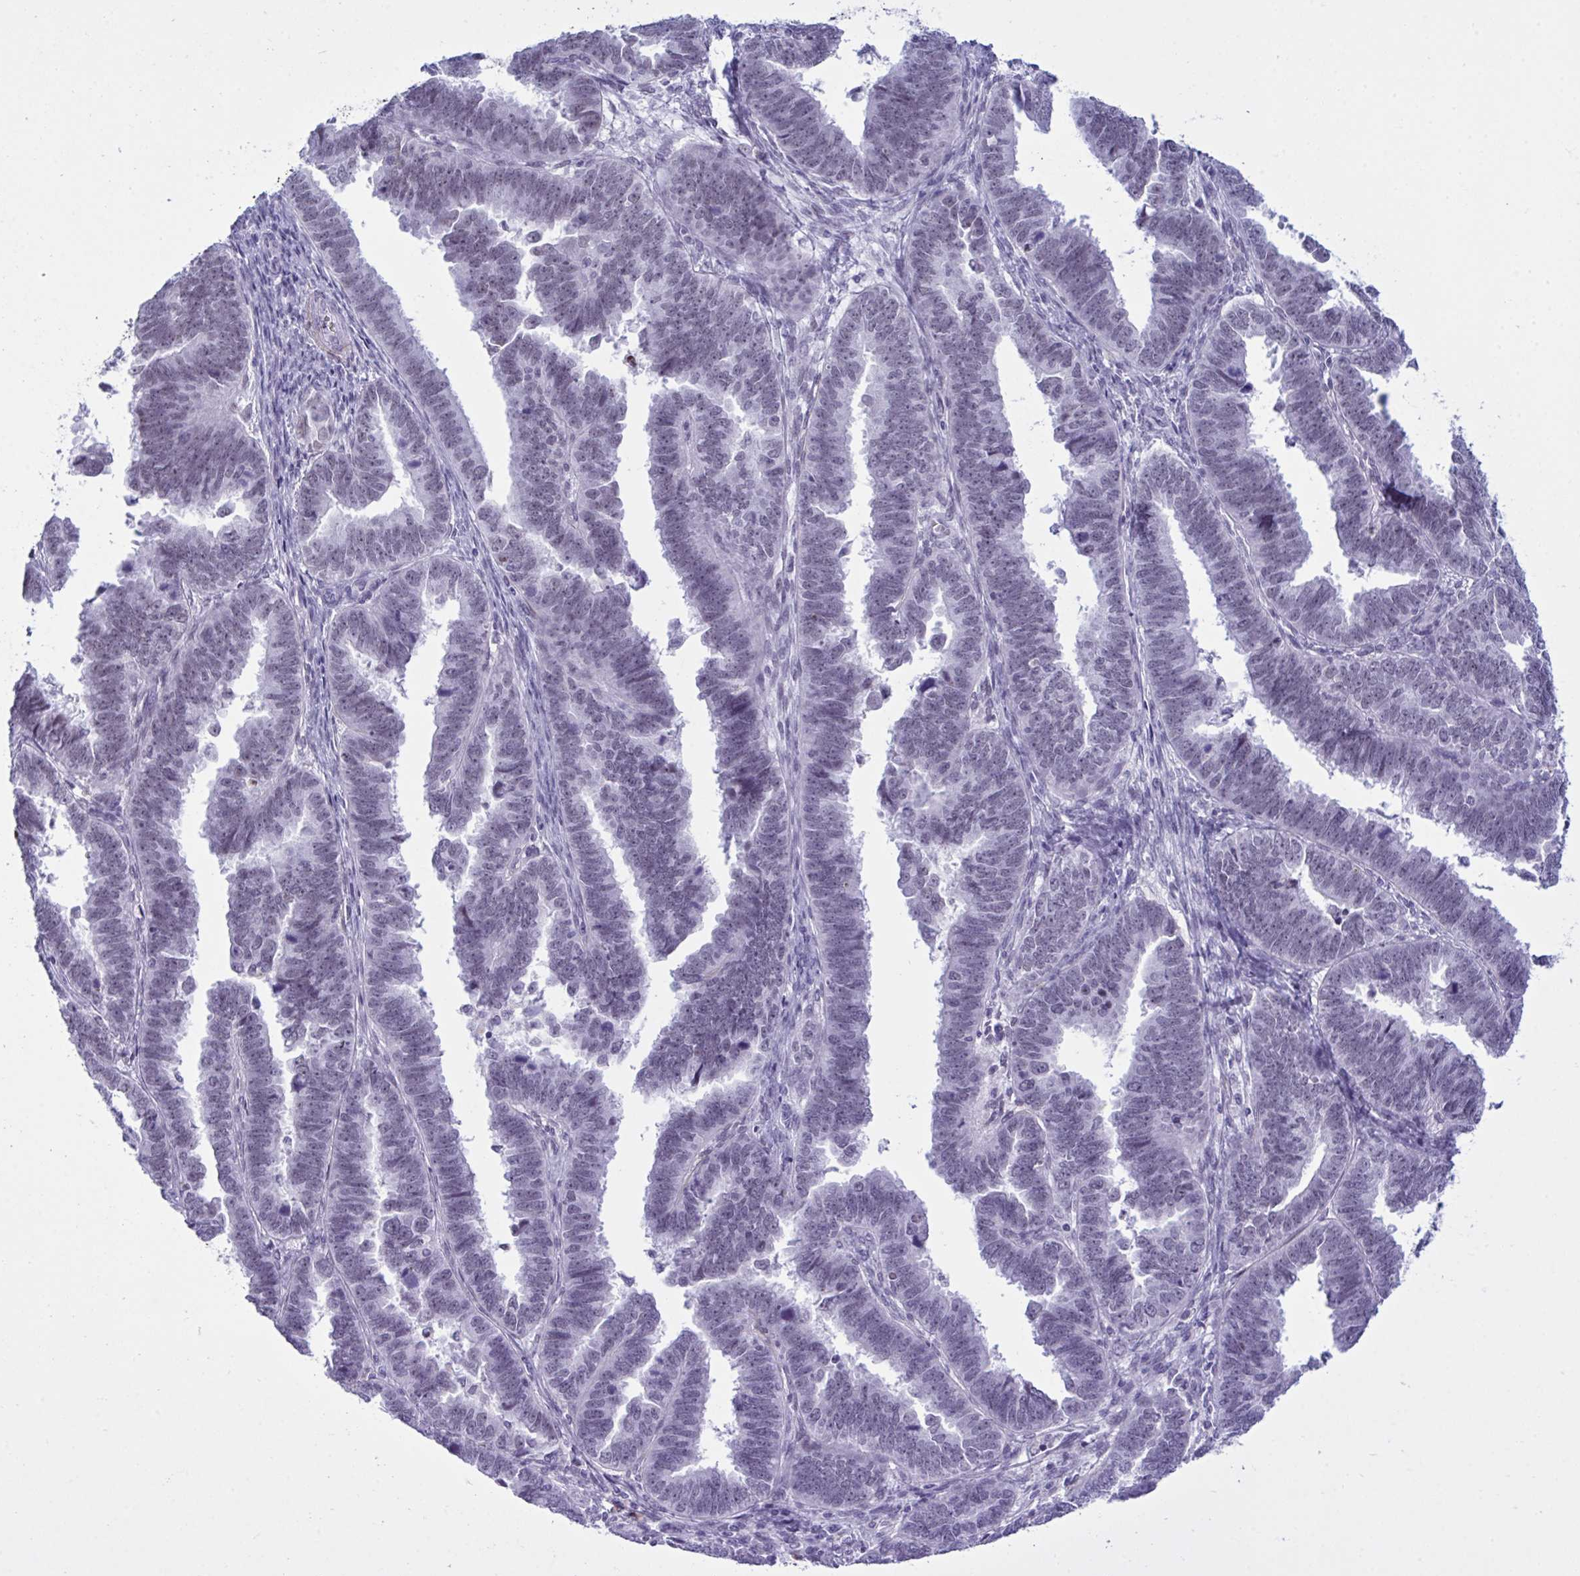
{"staining": {"intensity": "negative", "quantity": "none", "location": "none"}, "tissue": "endometrial cancer", "cell_type": "Tumor cells", "image_type": "cancer", "snomed": [{"axis": "morphology", "description": "Adenocarcinoma, NOS"}, {"axis": "topography", "description": "Endometrium"}], "caption": "Endometrial adenocarcinoma stained for a protein using immunohistochemistry (IHC) exhibits no positivity tumor cells.", "gene": "ELN", "patient": {"sex": "female", "age": 75}}